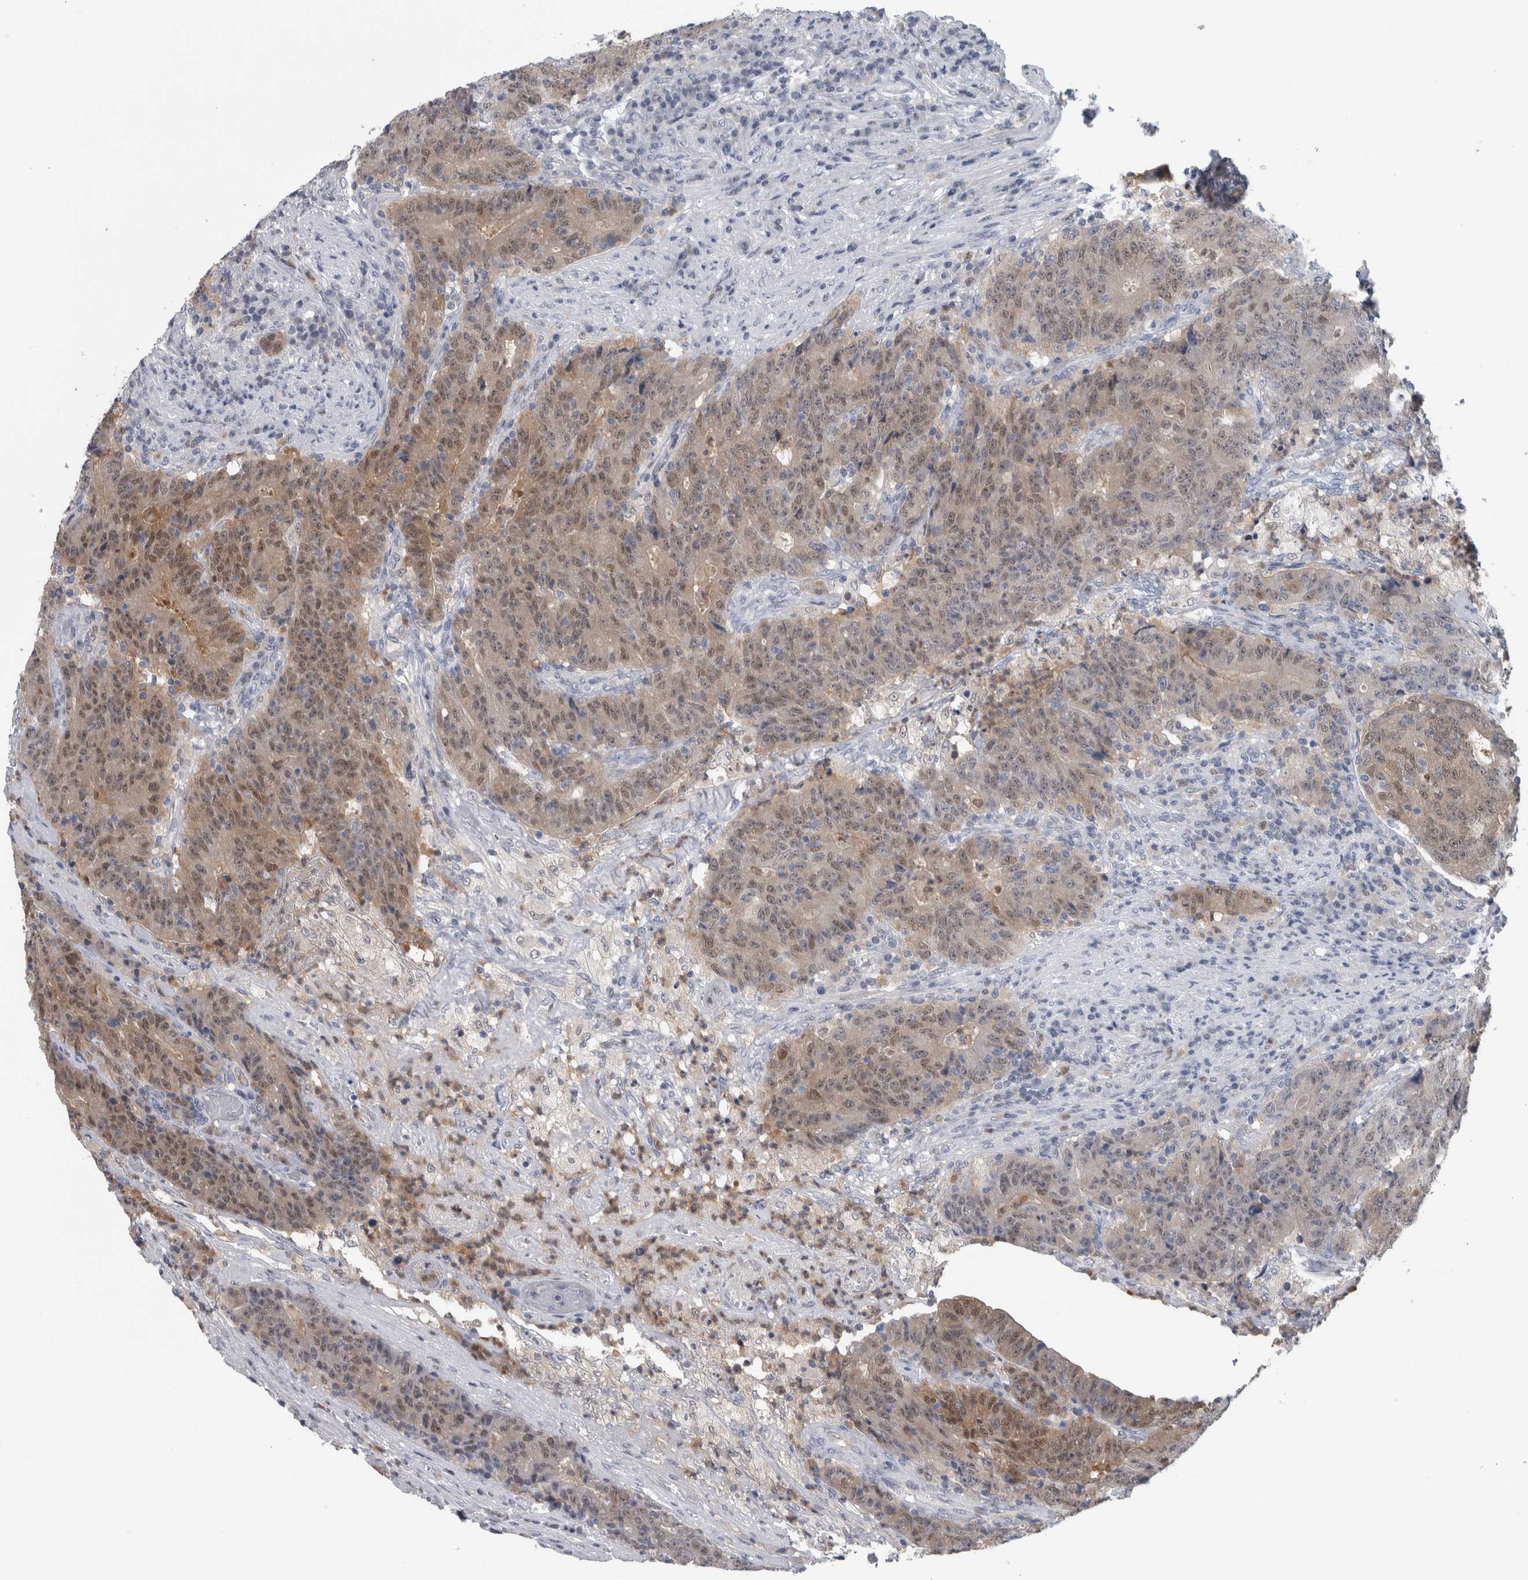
{"staining": {"intensity": "moderate", "quantity": ">75%", "location": "cytoplasmic/membranous,nuclear"}, "tissue": "colorectal cancer", "cell_type": "Tumor cells", "image_type": "cancer", "snomed": [{"axis": "morphology", "description": "Normal tissue, NOS"}, {"axis": "morphology", "description": "Adenocarcinoma, NOS"}, {"axis": "topography", "description": "Colon"}], "caption": "Moderate cytoplasmic/membranous and nuclear staining for a protein is identified in about >75% of tumor cells of adenocarcinoma (colorectal) using immunohistochemistry.", "gene": "NAPRT", "patient": {"sex": "female", "age": 75}}